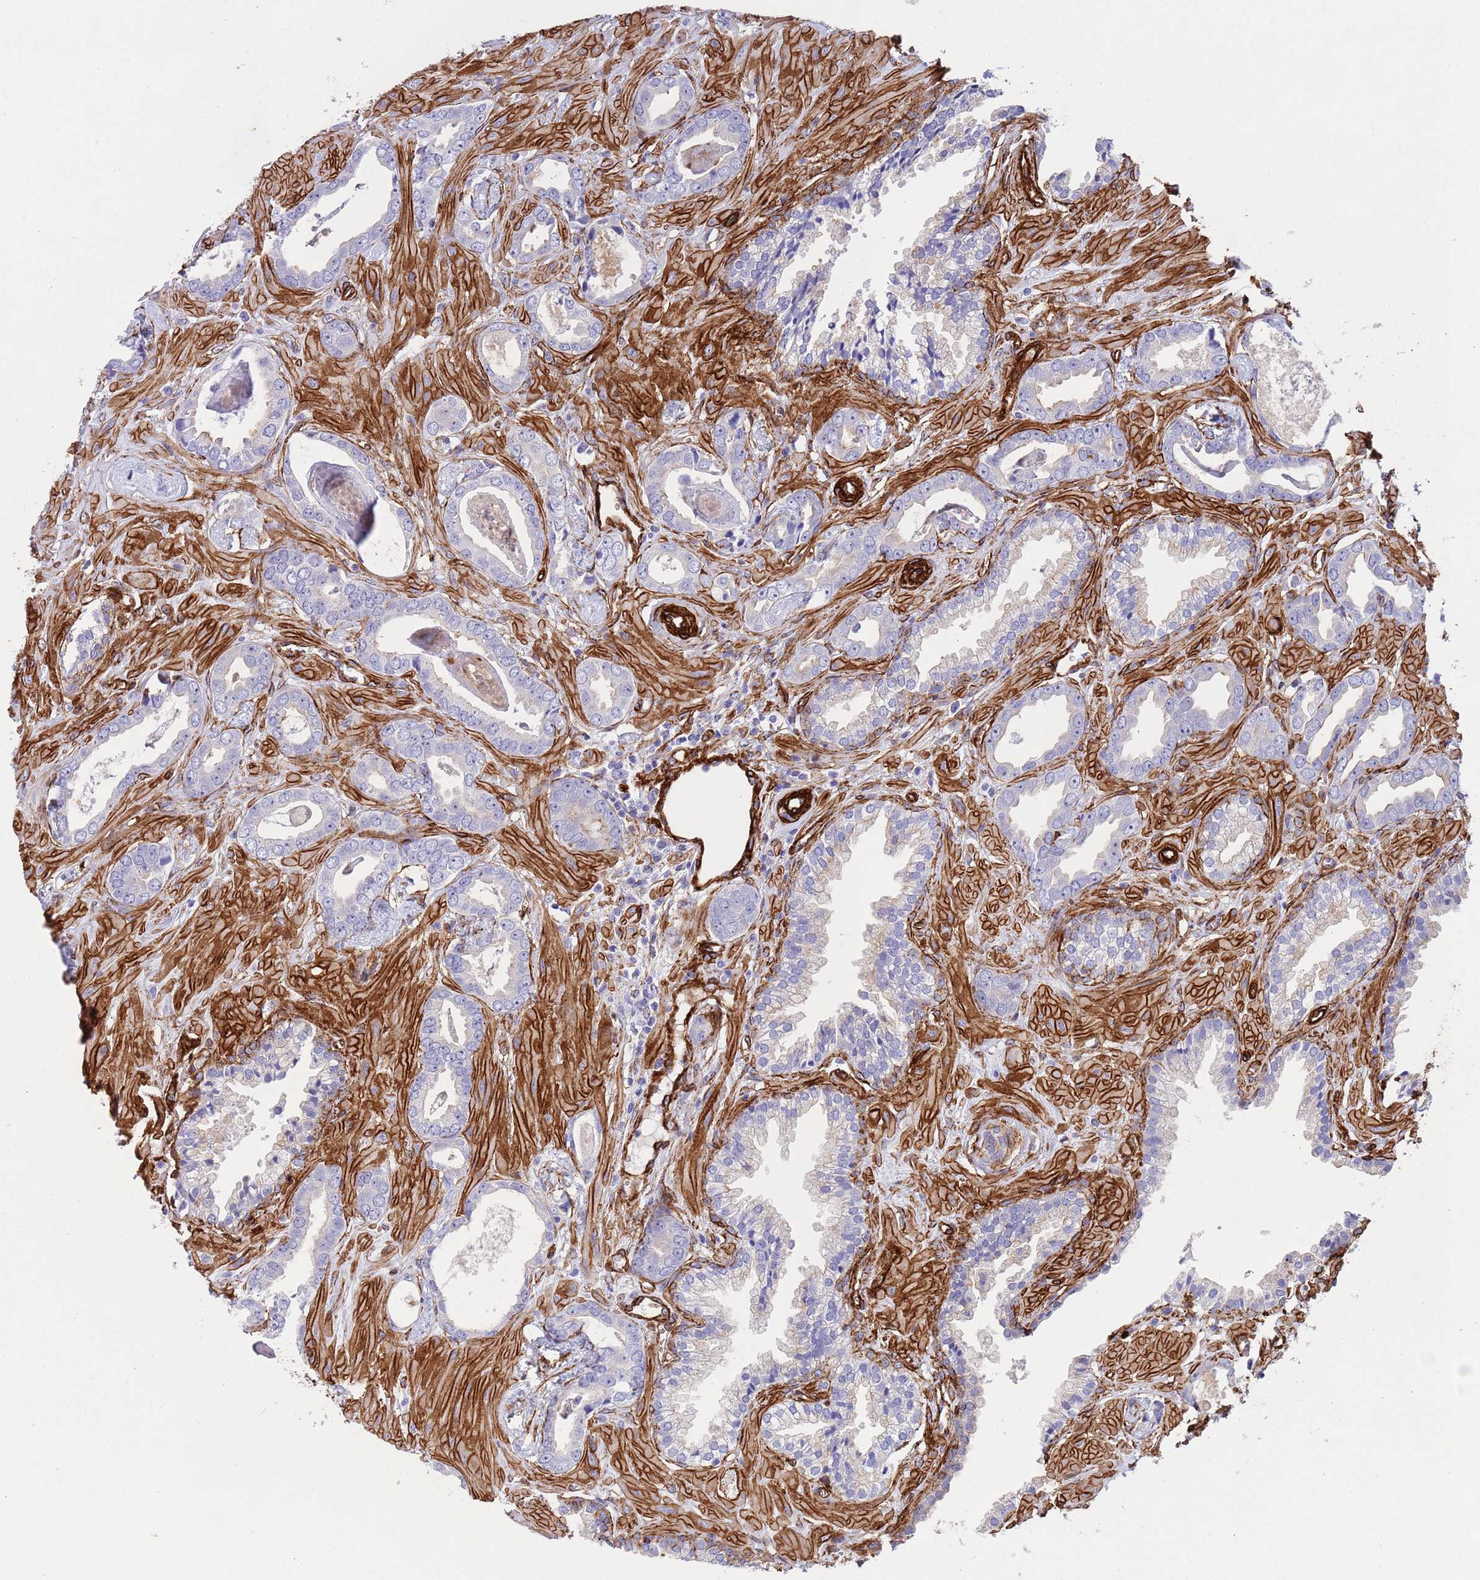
{"staining": {"intensity": "negative", "quantity": "none", "location": "none"}, "tissue": "prostate cancer", "cell_type": "Tumor cells", "image_type": "cancer", "snomed": [{"axis": "morphology", "description": "Adenocarcinoma, Low grade"}, {"axis": "topography", "description": "Prostate"}], "caption": "Prostate cancer was stained to show a protein in brown. There is no significant positivity in tumor cells.", "gene": "CAV2", "patient": {"sex": "male", "age": 60}}